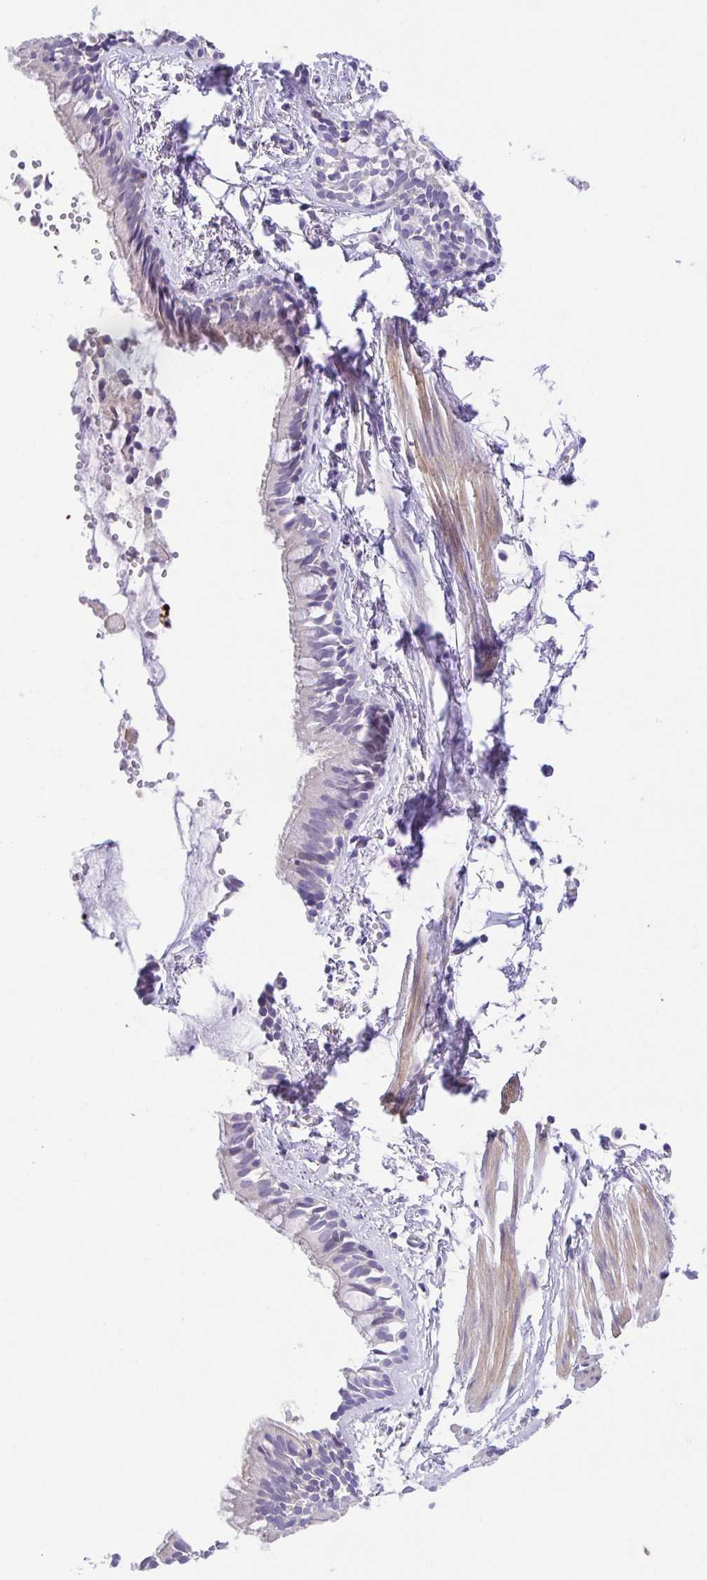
{"staining": {"intensity": "moderate", "quantity": "<25%", "location": "cytoplasmic/membranous"}, "tissue": "bronchus", "cell_type": "Respiratory epithelial cells", "image_type": "normal", "snomed": [{"axis": "morphology", "description": "Normal tissue, NOS"}, {"axis": "topography", "description": "Bronchus"}], "caption": "IHC photomicrograph of benign bronchus: bronchus stained using IHC reveals low levels of moderate protein expression localized specifically in the cytoplasmic/membranous of respiratory epithelial cells, appearing as a cytoplasmic/membranous brown color.", "gene": "PRR14L", "patient": {"sex": "female", "age": 59}}